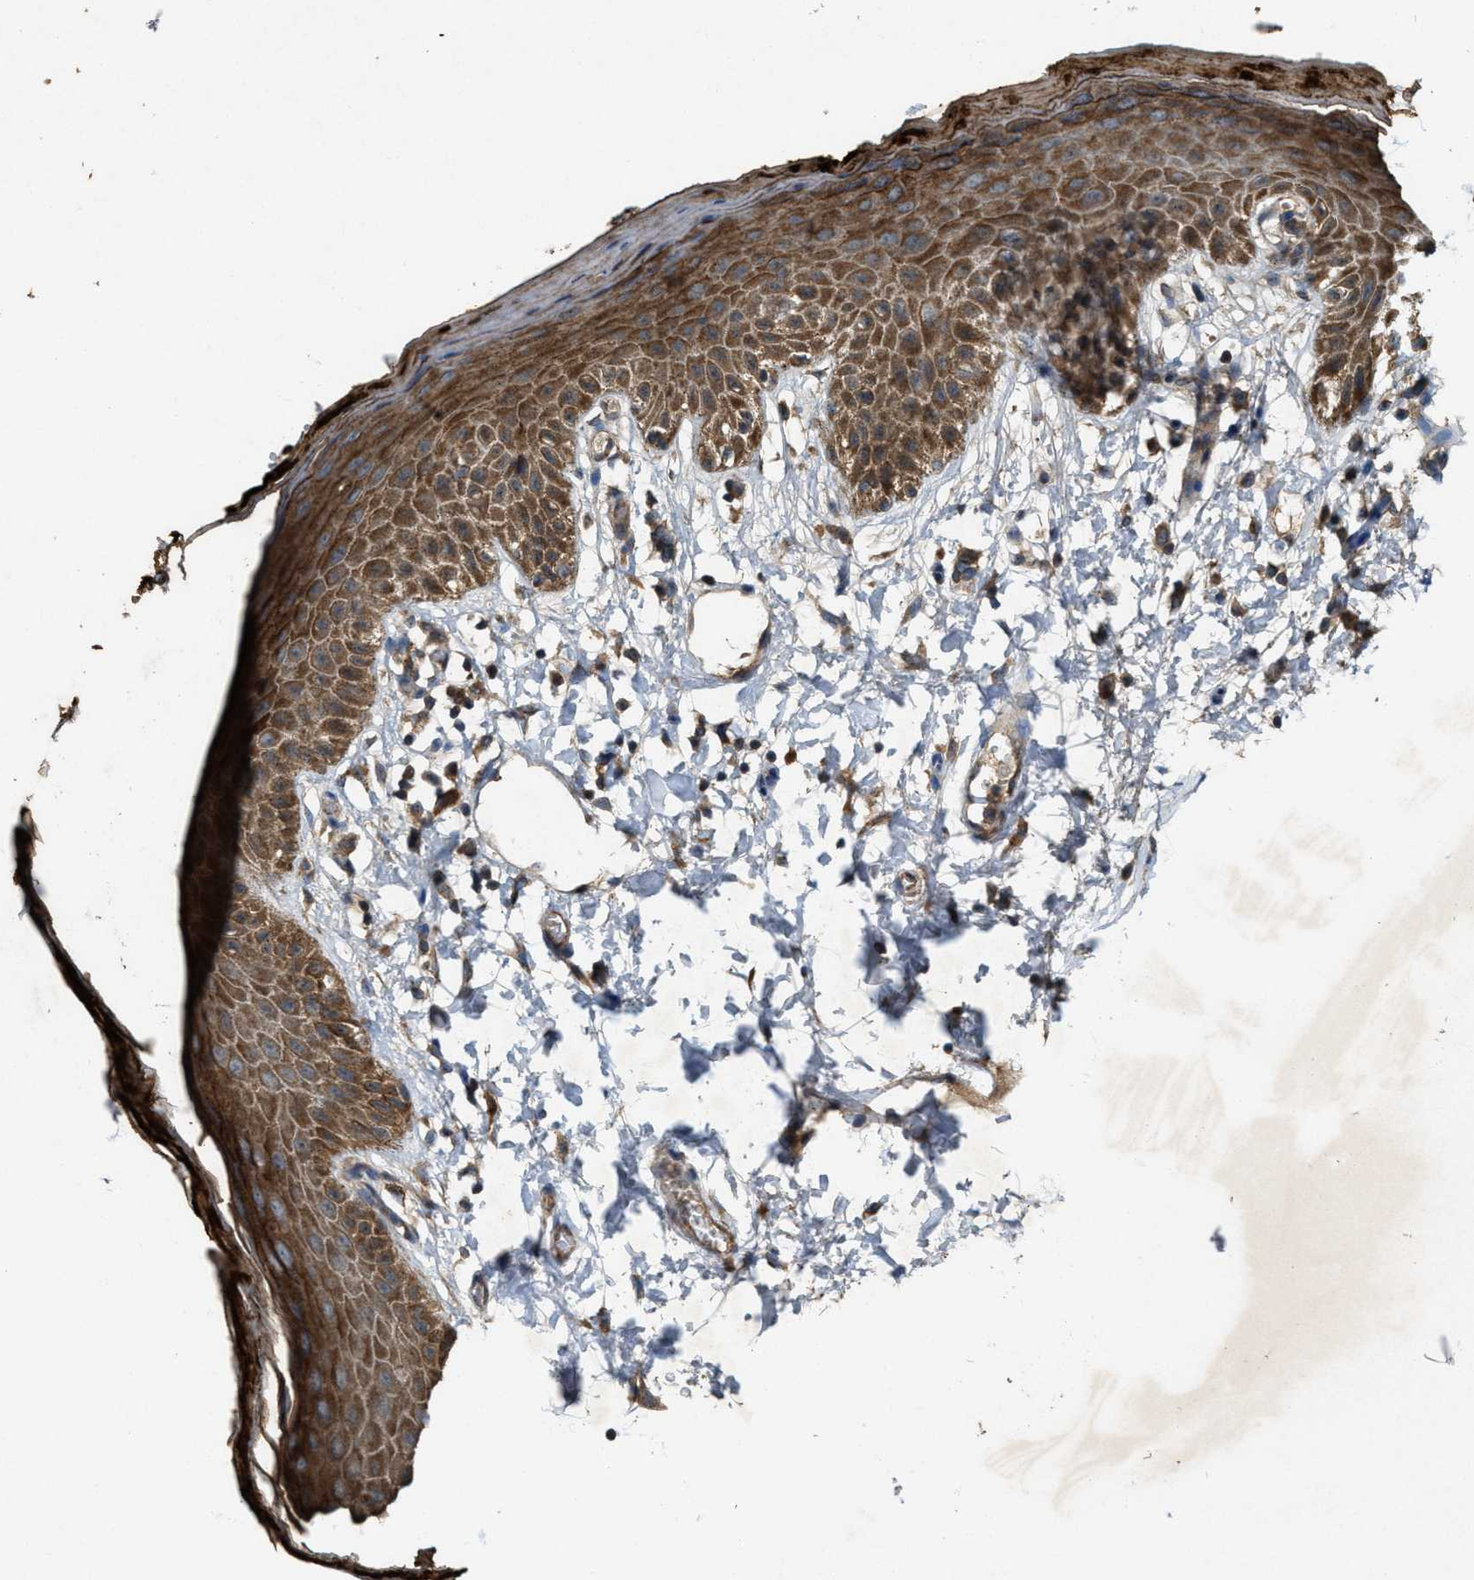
{"staining": {"intensity": "strong", "quantity": "25%-75%", "location": "cytoplasmic/membranous"}, "tissue": "skin", "cell_type": "Epidermal cells", "image_type": "normal", "snomed": [{"axis": "morphology", "description": "Normal tissue, NOS"}, {"axis": "topography", "description": "Anal"}], "caption": "This image reveals immunohistochemistry staining of unremarkable skin, with high strong cytoplasmic/membranous staining in about 25%-75% of epidermal cells.", "gene": "PDP2", "patient": {"sex": "male", "age": 44}}